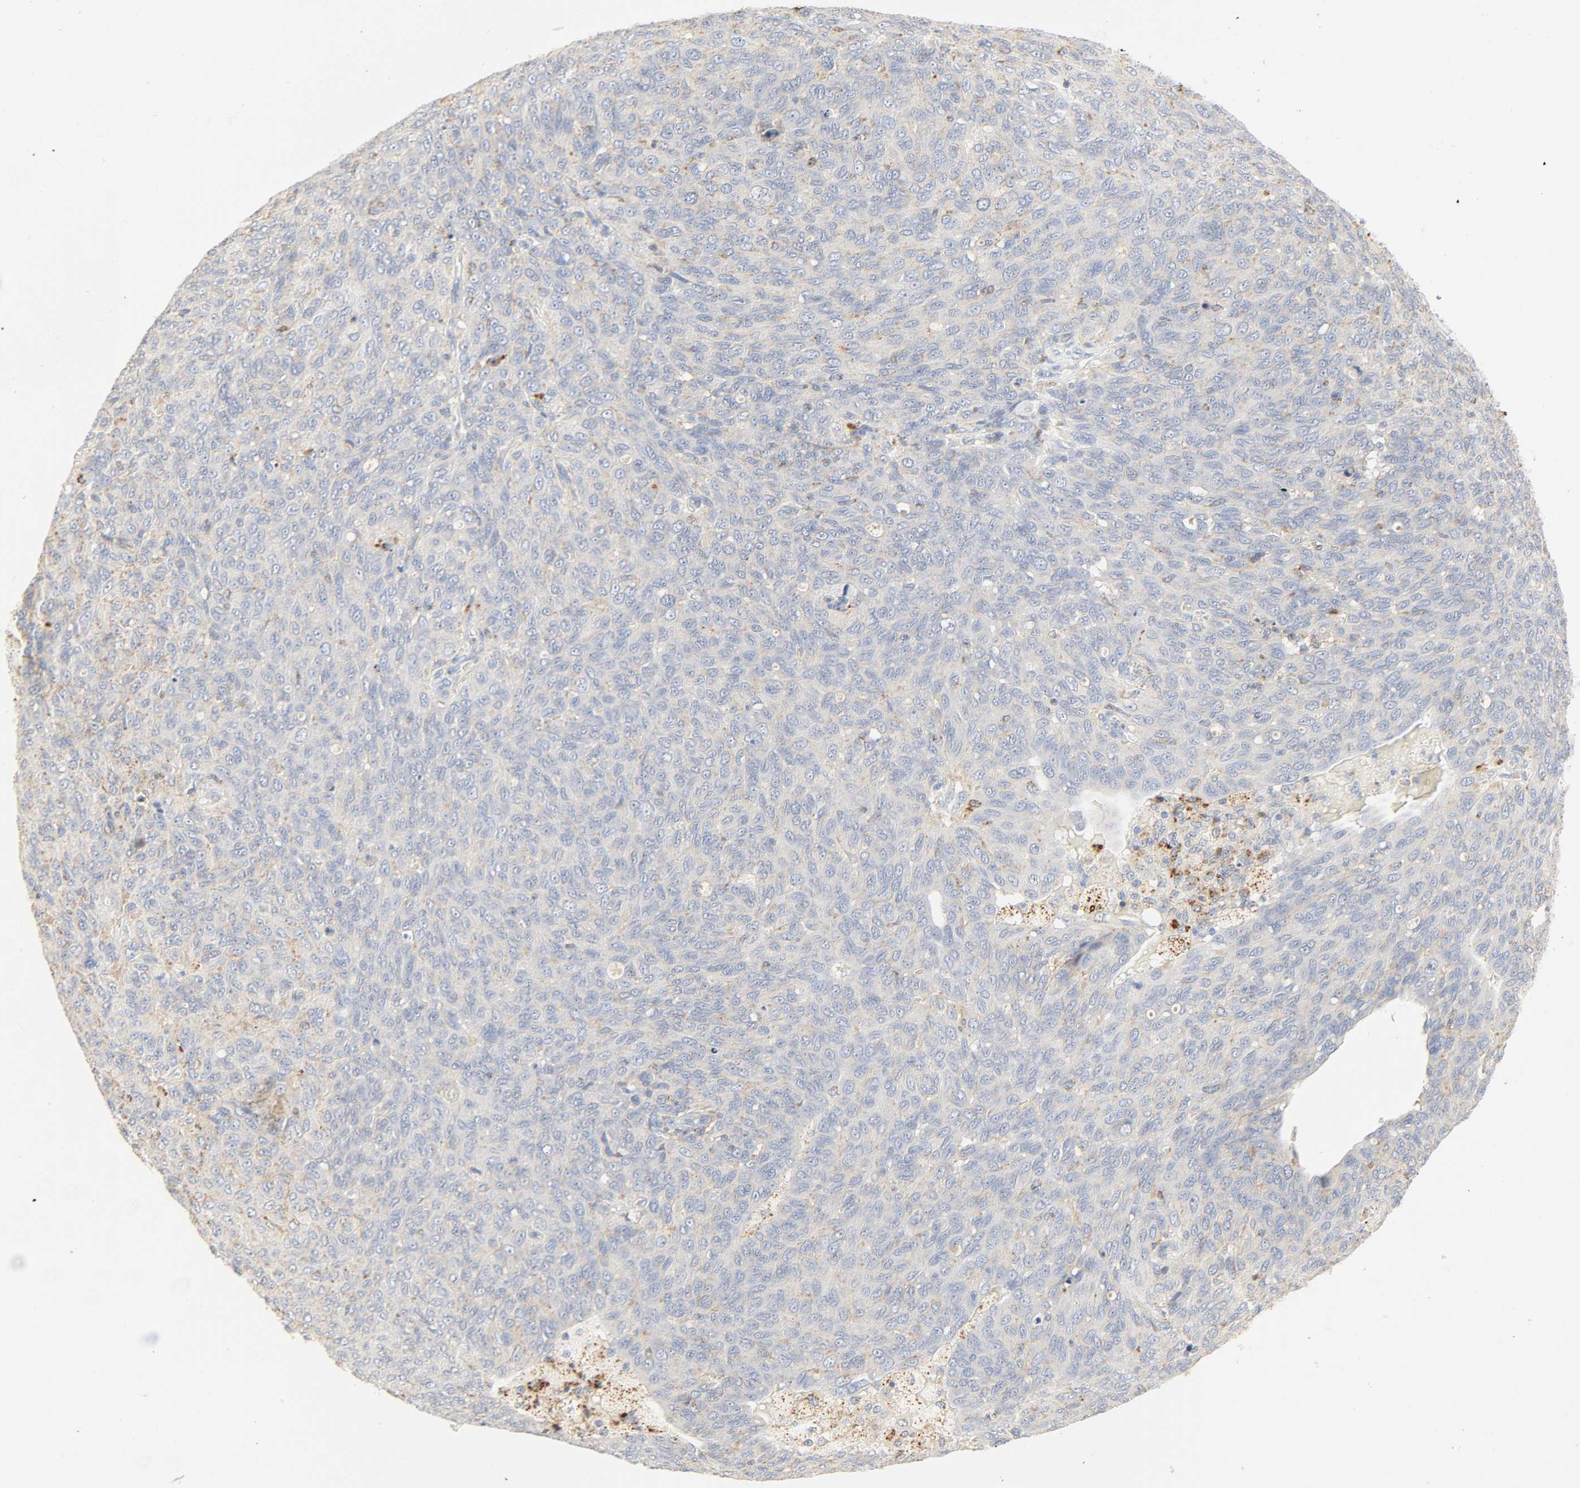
{"staining": {"intensity": "weak", "quantity": "<25%", "location": "cytoplasmic/membranous"}, "tissue": "ovarian cancer", "cell_type": "Tumor cells", "image_type": "cancer", "snomed": [{"axis": "morphology", "description": "Carcinoma, endometroid"}, {"axis": "topography", "description": "Ovary"}], "caption": "Tumor cells show no significant protein staining in ovarian cancer (endometroid carcinoma).", "gene": "CAMK2A", "patient": {"sex": "female", "age": 60}}